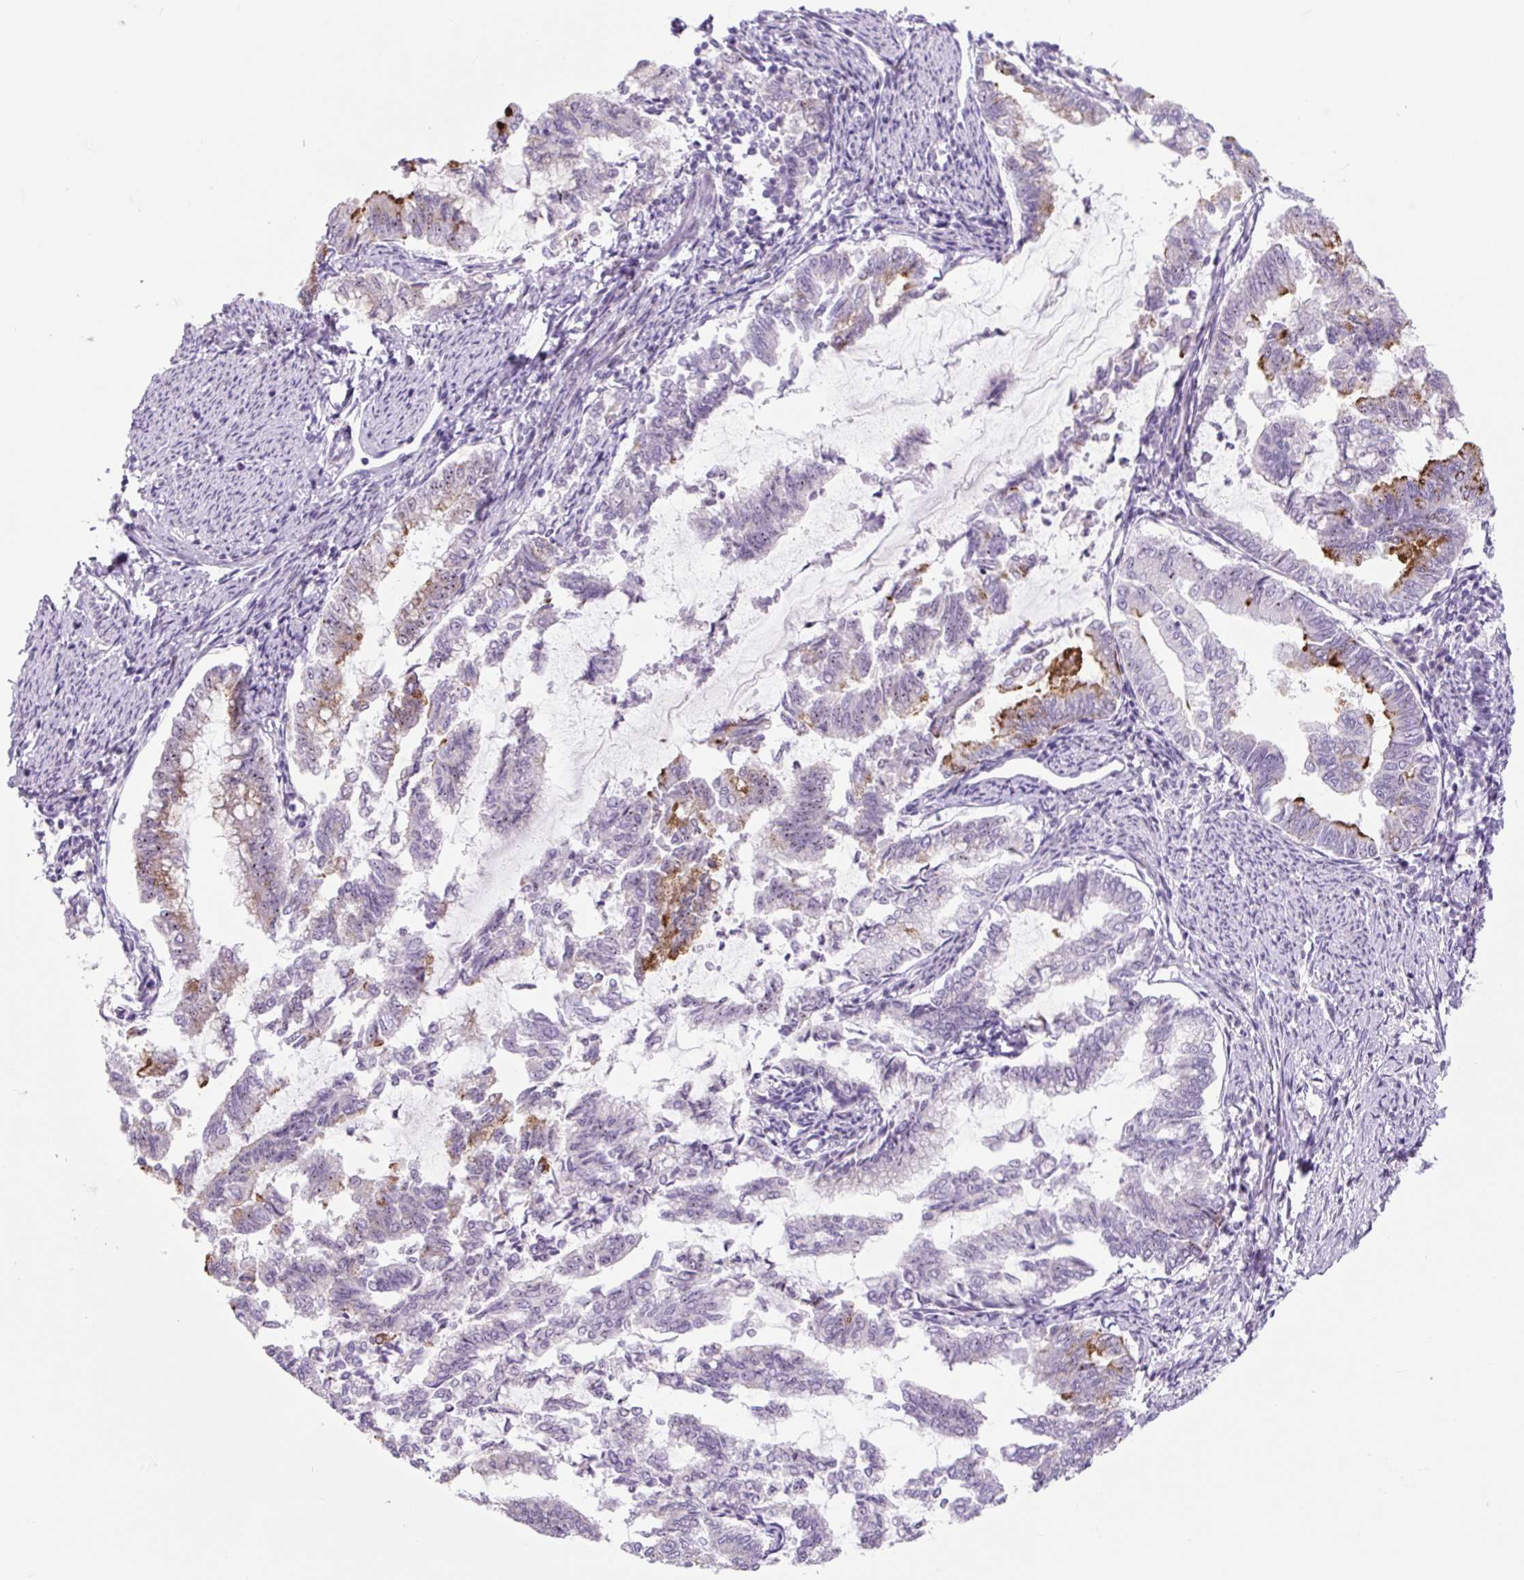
{"staining": {"intensity": "moderate", "quantity": "<25%", "location": "cytoplasmic/membranous"}, "tissue": "endometrial cancer", "cell_type": "Tumor cells", "image_type": "cancer", "snomed": [{"axis": "morphology", "description": "Adenocarcinoma, NOS"}, {"axis": "topography", "description": "Endometrium"}], "caption": "DAB (3,3'-diaminobenzidine) immunohistochemical staining of adenocarcinoma (endometrial) shows moderate cytoplasmic/membranous protein staining in about <25% of tumor cells. Using DAB (brown) and hematoxylin (blue) stains, captured at high magnification using brightfield microscopy.", "gene": "RRS1", "patient": {"sex": "female", "age": 79}}